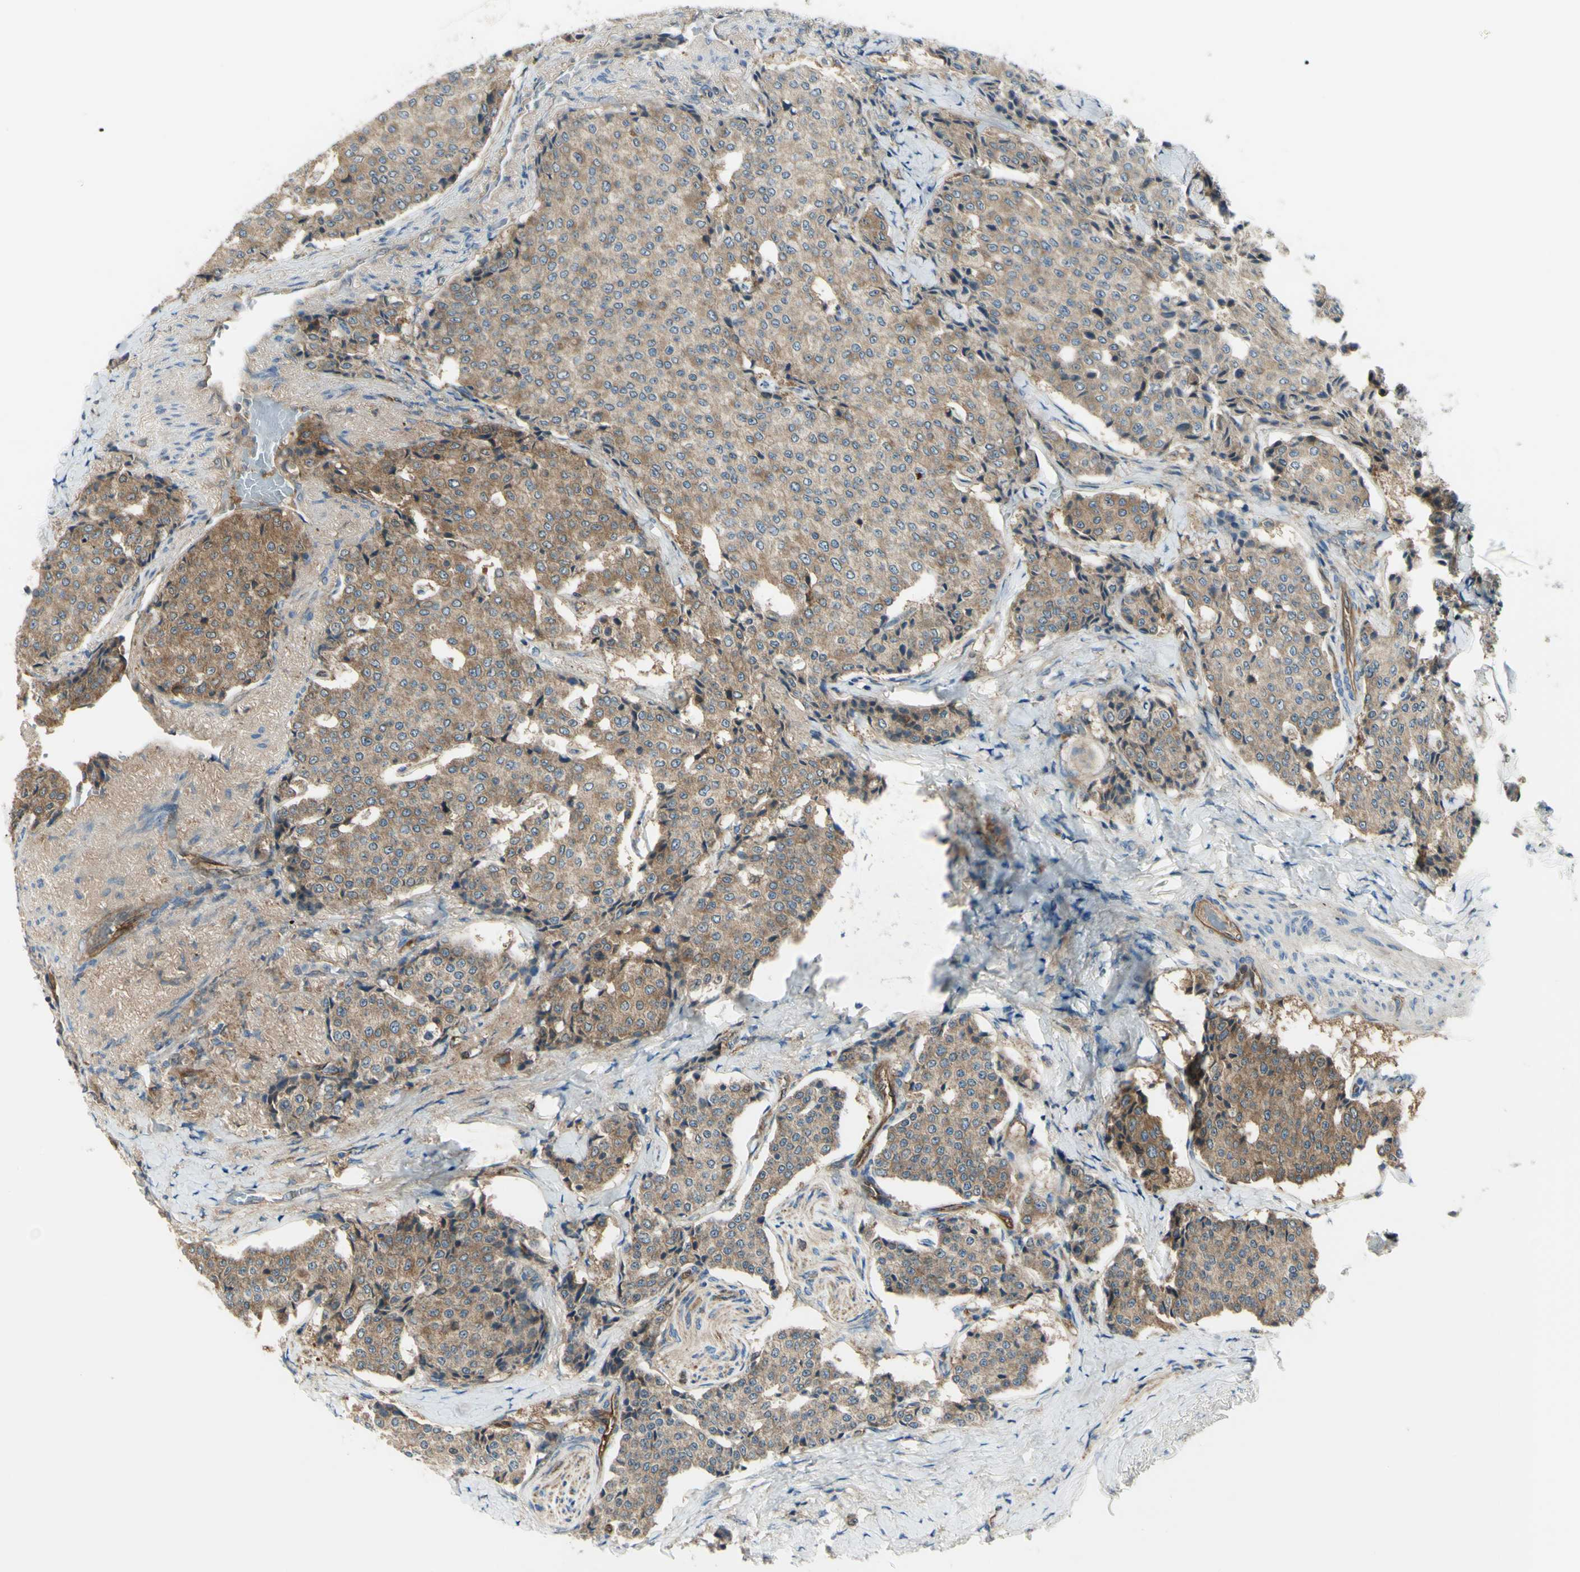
{"staining": {"intensity": "moderate", "quantity": ">75%", "location": "cytoplasmic/membranous"}, "tissue": "carcinoid", "cell_type": "Tumor cells", "image_type": "cancer", "snomed": [{"axis": "morphology", "description": "Carcinoid, malignant, NOS"}, {"axis": "topography", "description": "Colon"}], "caption": "A medium amount of moderate cytoplasmic/membranous positivity is seen in approximately >75% of tumor cells in carcinoid tissue.", "gene": "IGSF9B", "patient": {"sex": "female", "age": 61}}